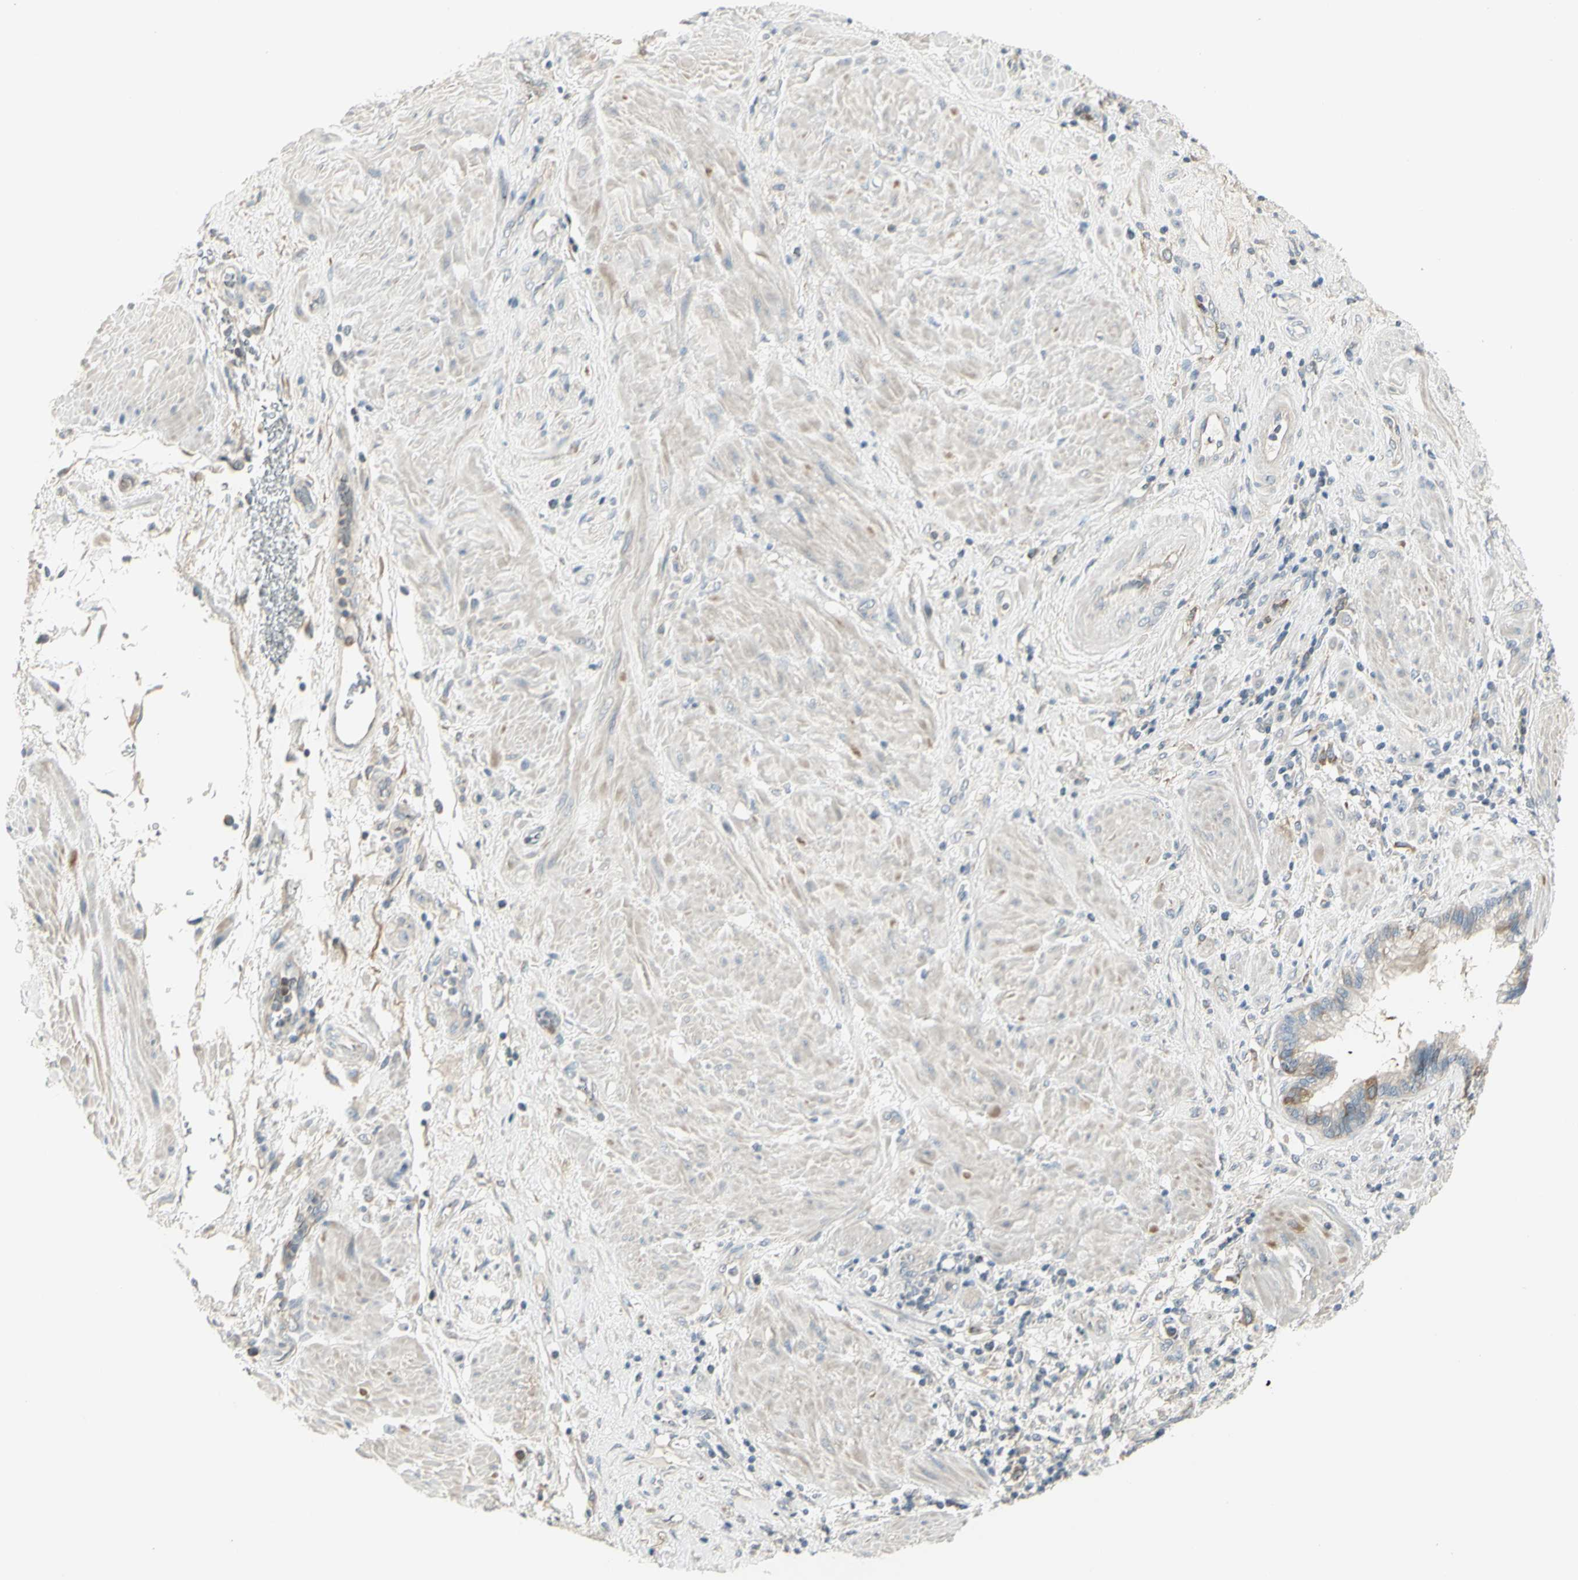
{"staining": {"intensity": "moderate", "quantity": "<25%", "location": "cytoplasmic/membranous"}, "tissue": "pancreatic cancer", "cell_type": "Tumor cells", "image_type": "cancer", "snomed": [{"axis": "morphology", "description": "Adenocarcinoma, NOS"}, {"axis": "topography", "description": "Pancreas"}], "caption": "Pancreatic cancer stained with DAB (3,3'-diaminobenzidine) IHC exhibits low levels of moderate cytoplasmic/membranous expression in approximately <25% of tumor cells. (DAB (3,3'-diaminobenzidine) IHC, brown staining for protein, blue staining for nuclei).", "gene": "CCNB2", "patient": {"sex": "female", "age": 64}}